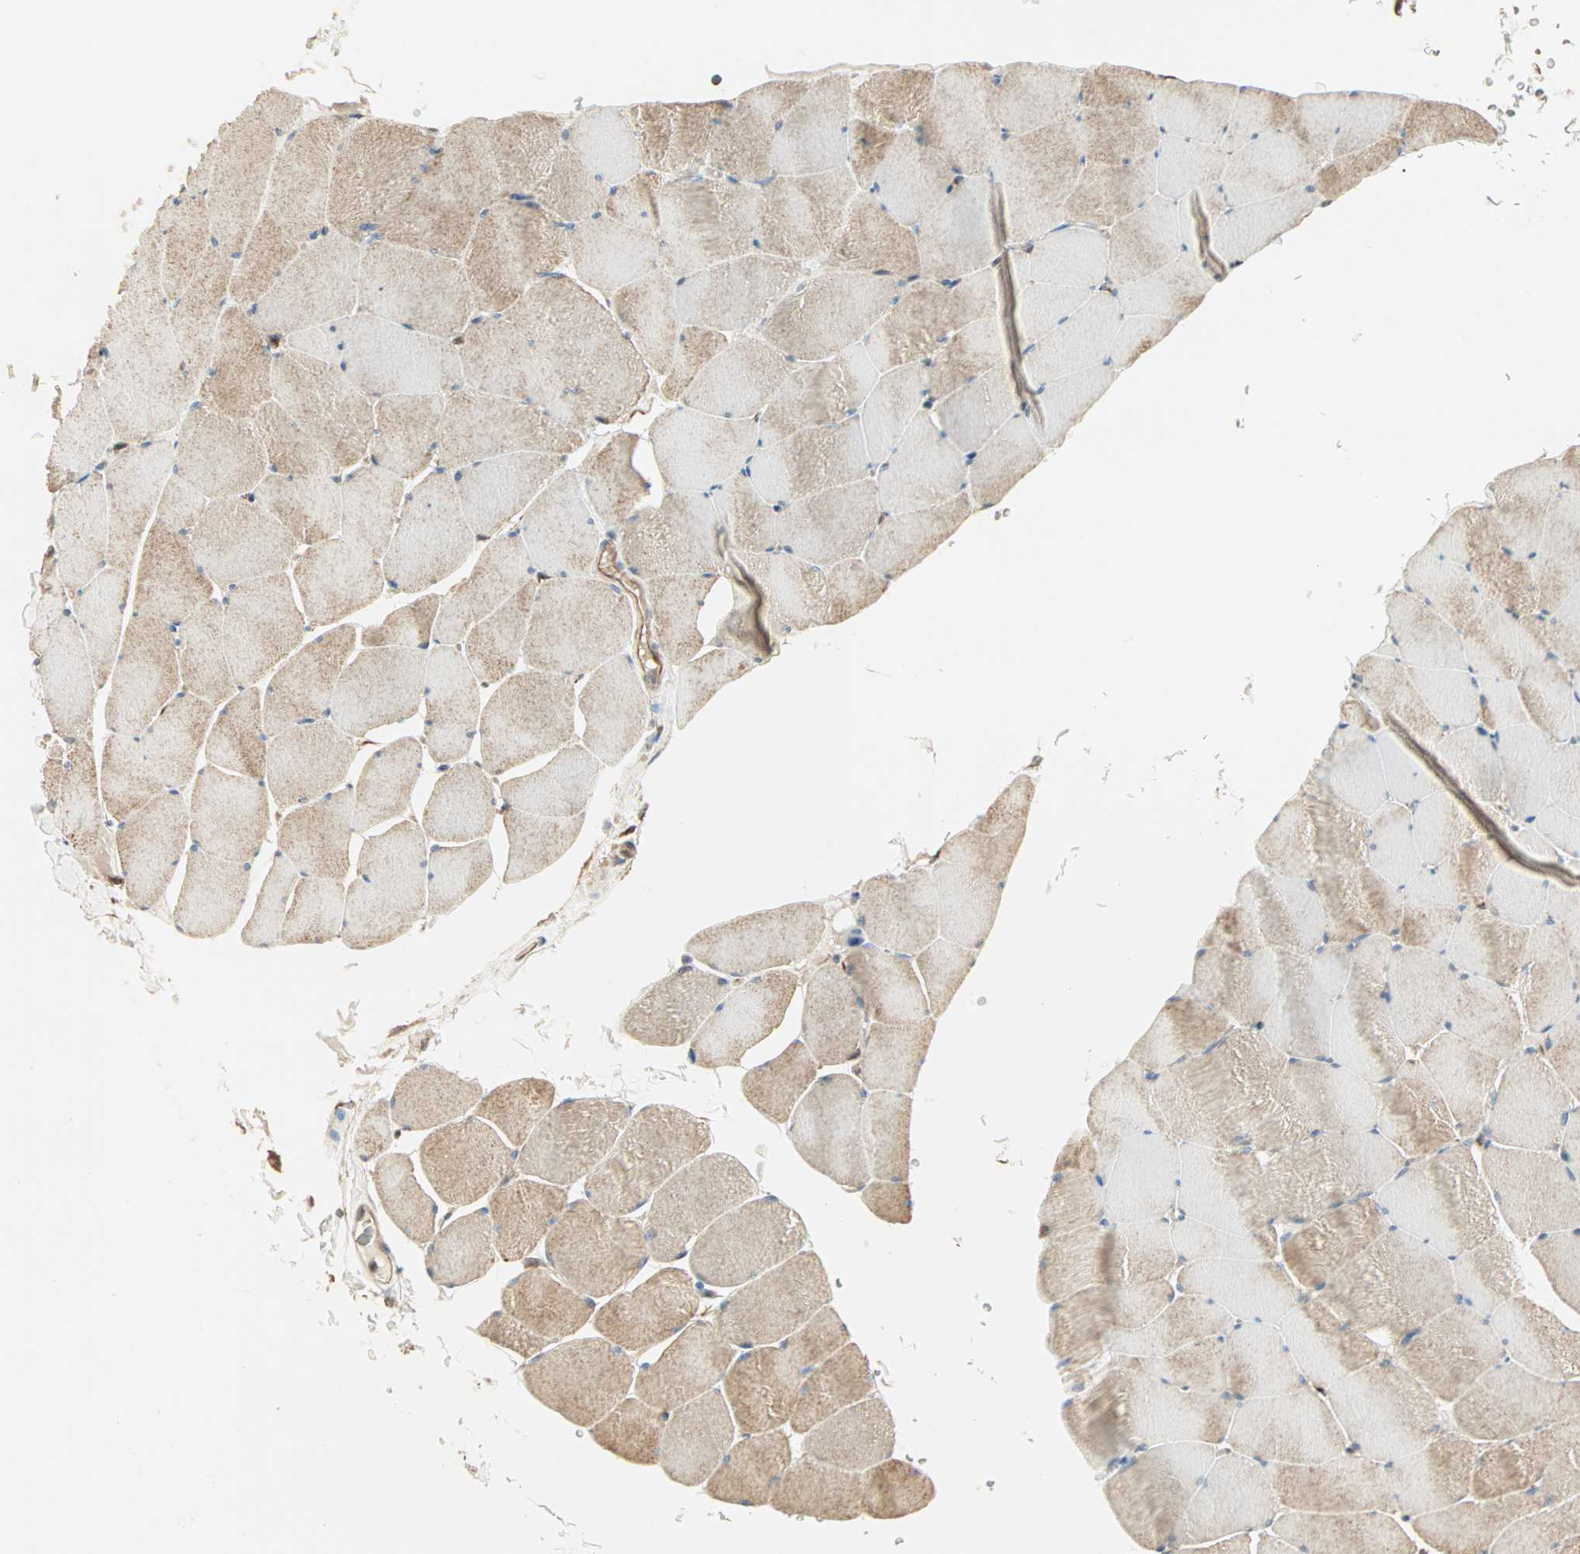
{"staining": {"intensity": "weak", "quantity": ">75%", "location": "cytoplasmic/membranous"}, "tissue": "skeletal muscle", "cell_type": "Myocytes", "image_type": "normal", "snomed": [{"axis": "morphology", "description": "Normal tissue, NOS"}, {"axis": "topography", "description": "Skeletal muscle"}], "caption": "The histopathology image displays immunohistochemical staining of unremarkable skeletal muscle. There is weak cytoplasmic/membranous expression is present in about >75% of myocytes.", "gene": "P4HA1", "patient": {"sex": "male", "age": 62}}